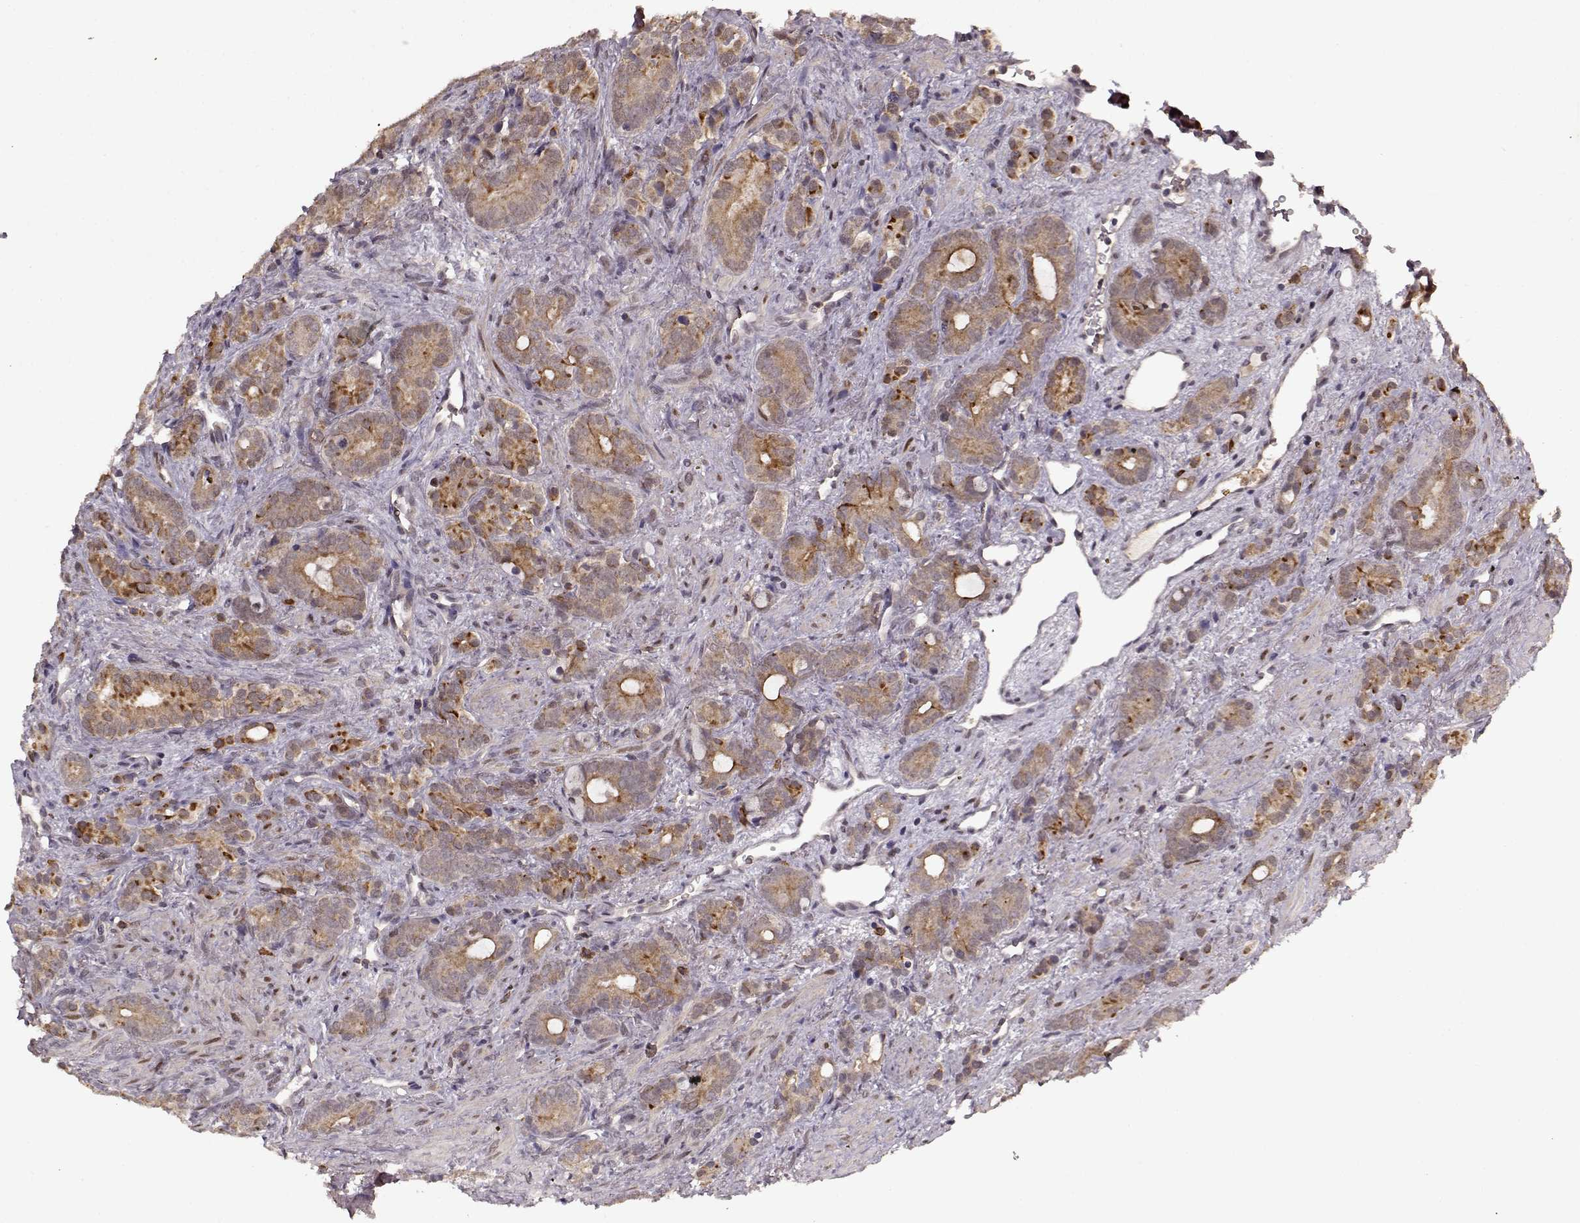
{"staining": {"intensity": "strong", "quantity": "25%-75%", "location": "cytoplasmic/membranous"}, "tissue": "prostate cancer", "cell_type": "Tumor cells", "image_type": "cancer", "snomed": [{"axis": "morphology", "description": "Adenocarcinoma, High grade"}, {"axis": "topography", "description": "Prostate"}], "caption": "Immunohistochemistry (IHC) micrograph of neoplastic tissue: human prostate high-grade adenocarcinoma stained using immunohistochemistry exhibits high levels of strong protein expression localized specifically in the cytoplasmic/membranous of tumor cells, appearing as a cytoplasmic/membranous brown color.", "gene": "DENND4B", "patient": {"sex": "male", "age": 84}}